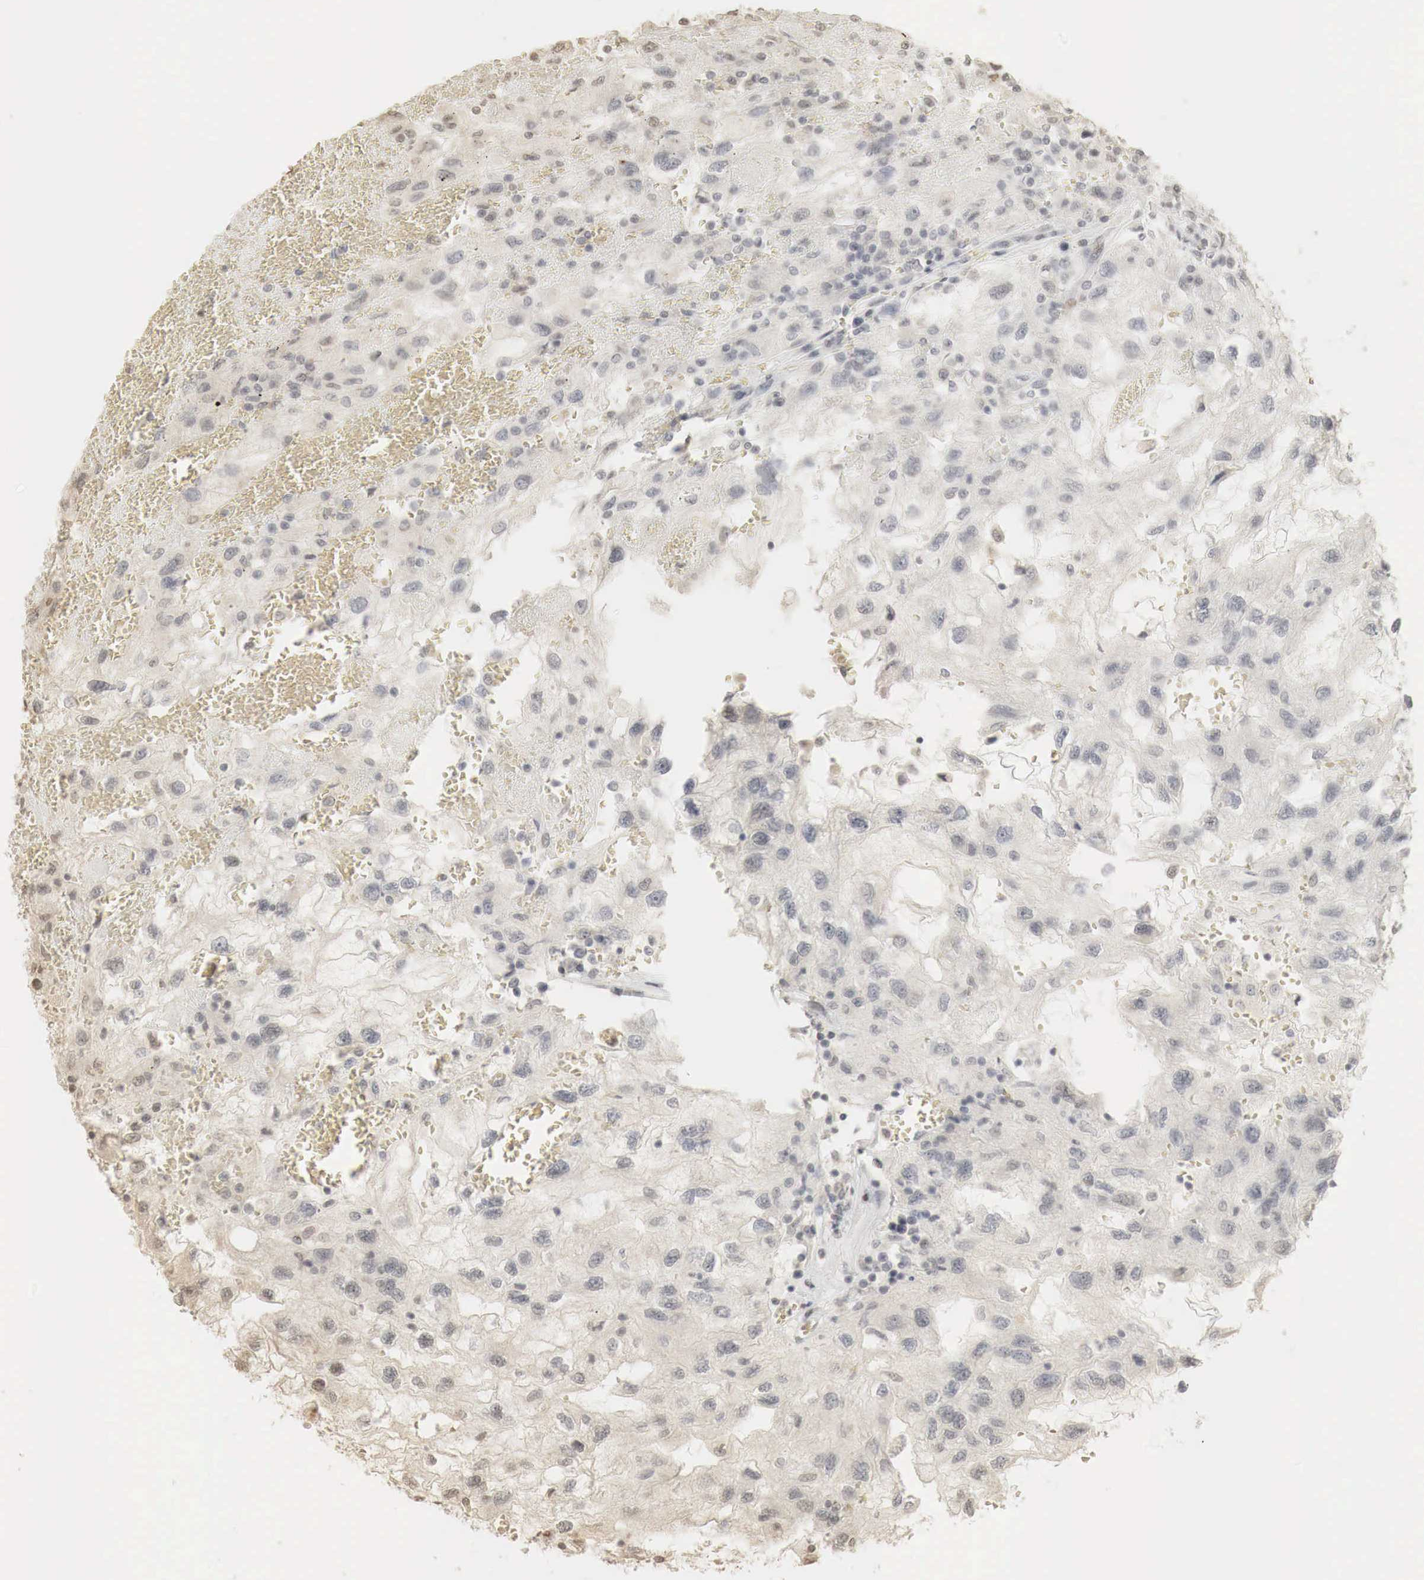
{"staining": {"intensity": "weak", "quantity": "<25%", "location": "nuclear"}, "tissue": "renal cancer", "cell_type": "Tumor cells", "image_type": "cancer", "snomed": [{"axis": "morphology", "description": "Normal tissue, NOS"}, {"axis": "morphology", "description": "Adenocarcinoma, NOS"}, {"axis": "topography", "description": "Kidney"}], "caption": "Renal cancer stained for a protein using immunohistochemistry demonstrates no positivity tumor cells.", "gene": "ERBB4", "patient": {"sex": "male", "age": 71}}